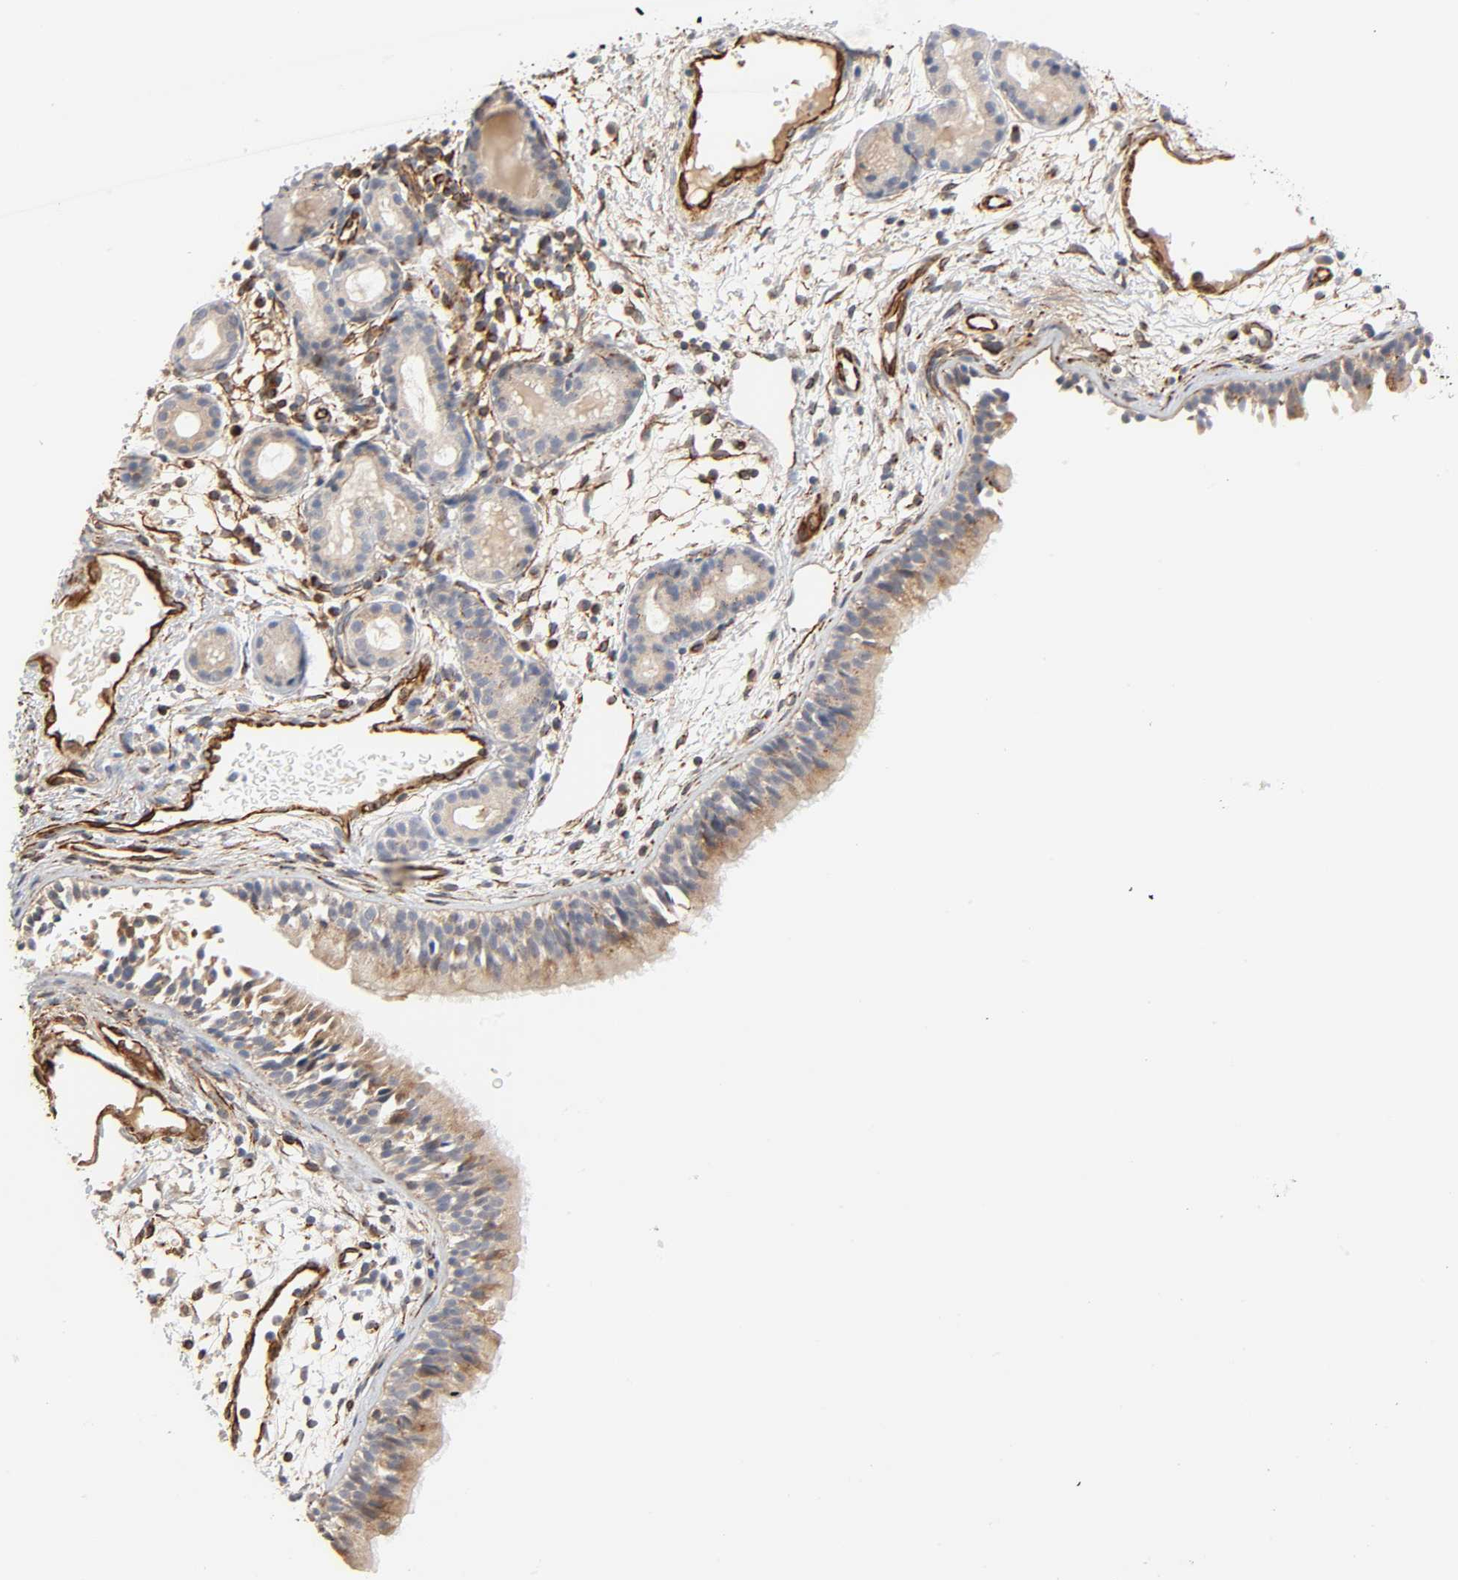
{"staining": {"intensity": "moderate", "quantity": ">75%", "location": "cytoplasmic/membranous"}, "tissue": "nasopharynx", "cell_type": "Respiratory epithelial cells", "image_type": "normal", "snomed": [{"axis": "morphology", "description": "Normal tissue, NOS"}, {"axis": "morphology", "description": "Inflammation, NOS"}, {"axis": "topography", "description": "Nasopharynx"}], "caption": "Respiratory epithelial cells exhibit medium levels of moderate cytoplasmic/membranous positivity in approximately >75% of cells in benign human nasopharynx. (Stains: DAB (3,3'-diaminobenzidine) in brown, nuclei in blue, Microscopy: brightfield microscopy at high magnification).", "gene": "REEP5", "patient": {"sex": "female", "age": 55}}